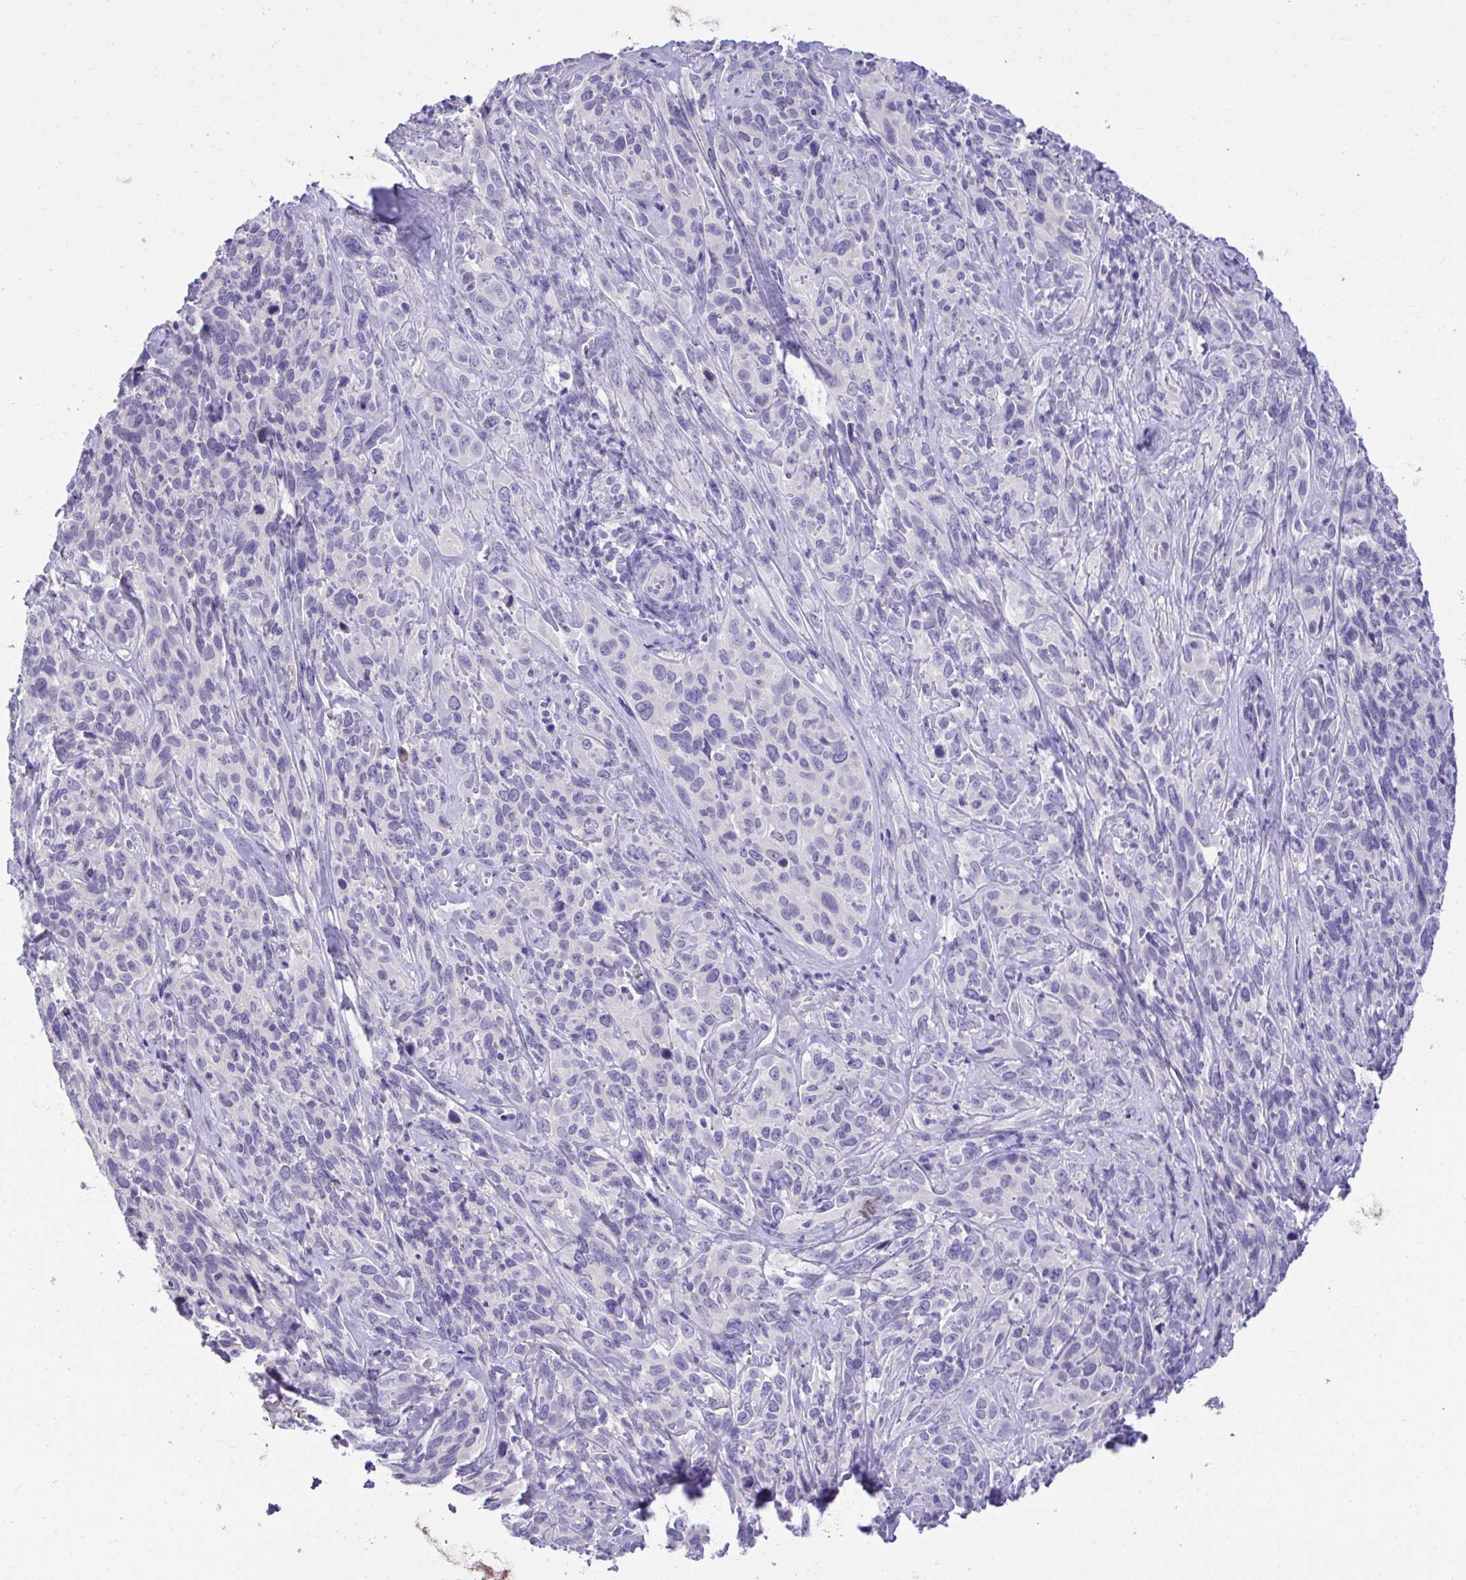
{"staining": {"intensity": "negative", "quantity": "none", "location": "none"}, "tissue": "cervical cancer", "cell_type": "Tumor cells", "image_type": "cancer", "snomed": [{"axis": "morphology", "description": "Normal tissue, NOS"}, {"axis": "morphology", "description": "Squamous cell carcinoma, NOS"}, {"axis": "topography", "description": "Cervix"}], "caption": "Immunohistochemical staining of human squamous cell carcinoma (cervical) displays no significant expression in tumor cells.", "gene": "TMCO5A", "patient": {"sex": "female", "age": 51}}